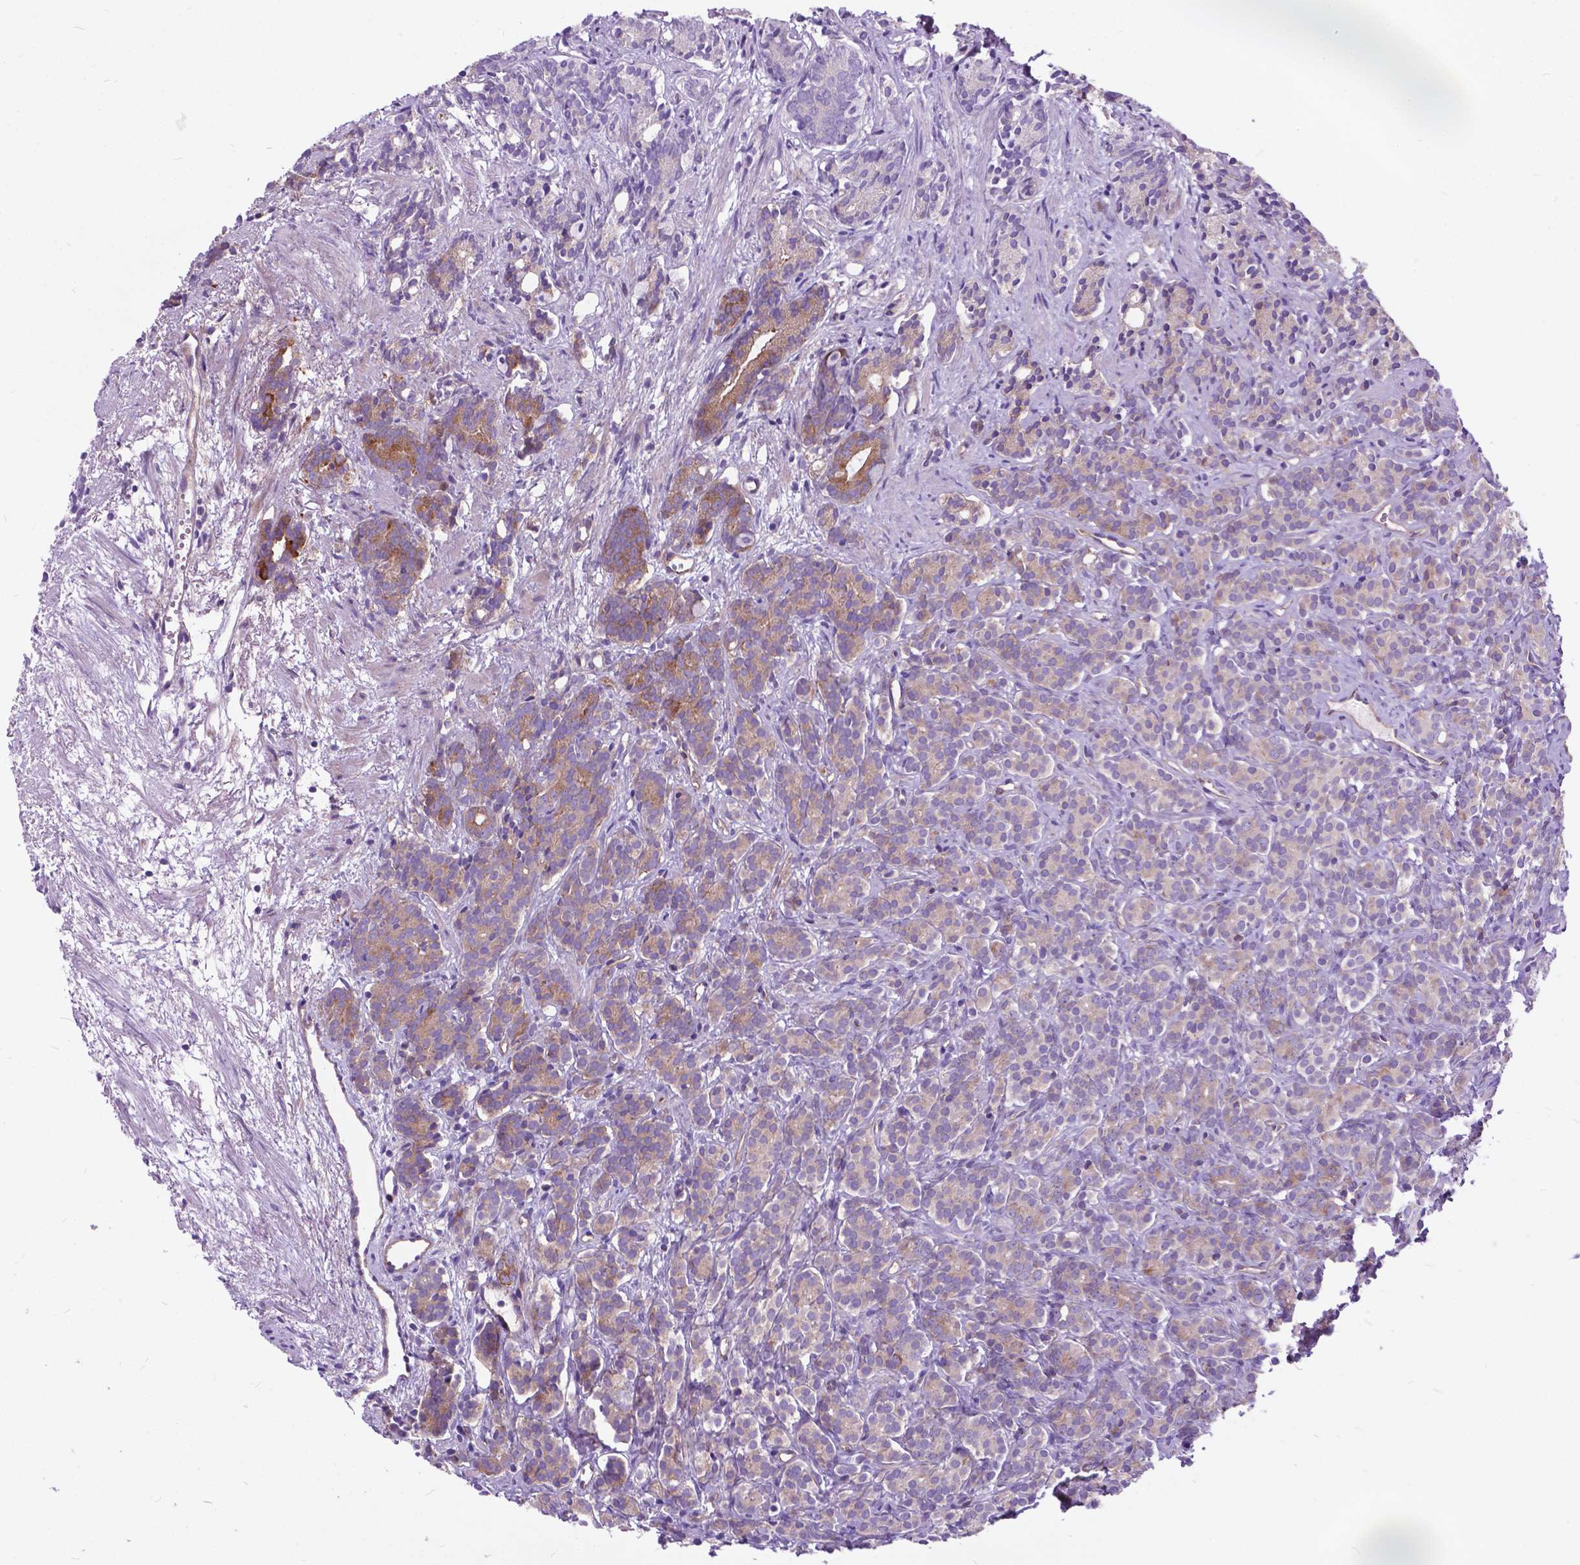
{"staining": {"intensity": "moderate", "quantity": "25%-75%", "location": "cytoplasmic/membranous"}, "tissue": "prostate cancer", "cell_type": "Tumor cells", "image_type": "cancer", "snomed": [{"axis": "morphology", "description": "Adenocarcinoma, High grade"}, {"axis": "topography", "description": "Prostate"}], "caption": "Protein expression by IHC reveals moderate cytoplasmic/membranous expression in approximately 25%-75% of tumor cells in prostate cancer (adenocarcinoma (high-grade)).", "gene": "FLT4", "patient": {"sex": "male", "age": 84}}